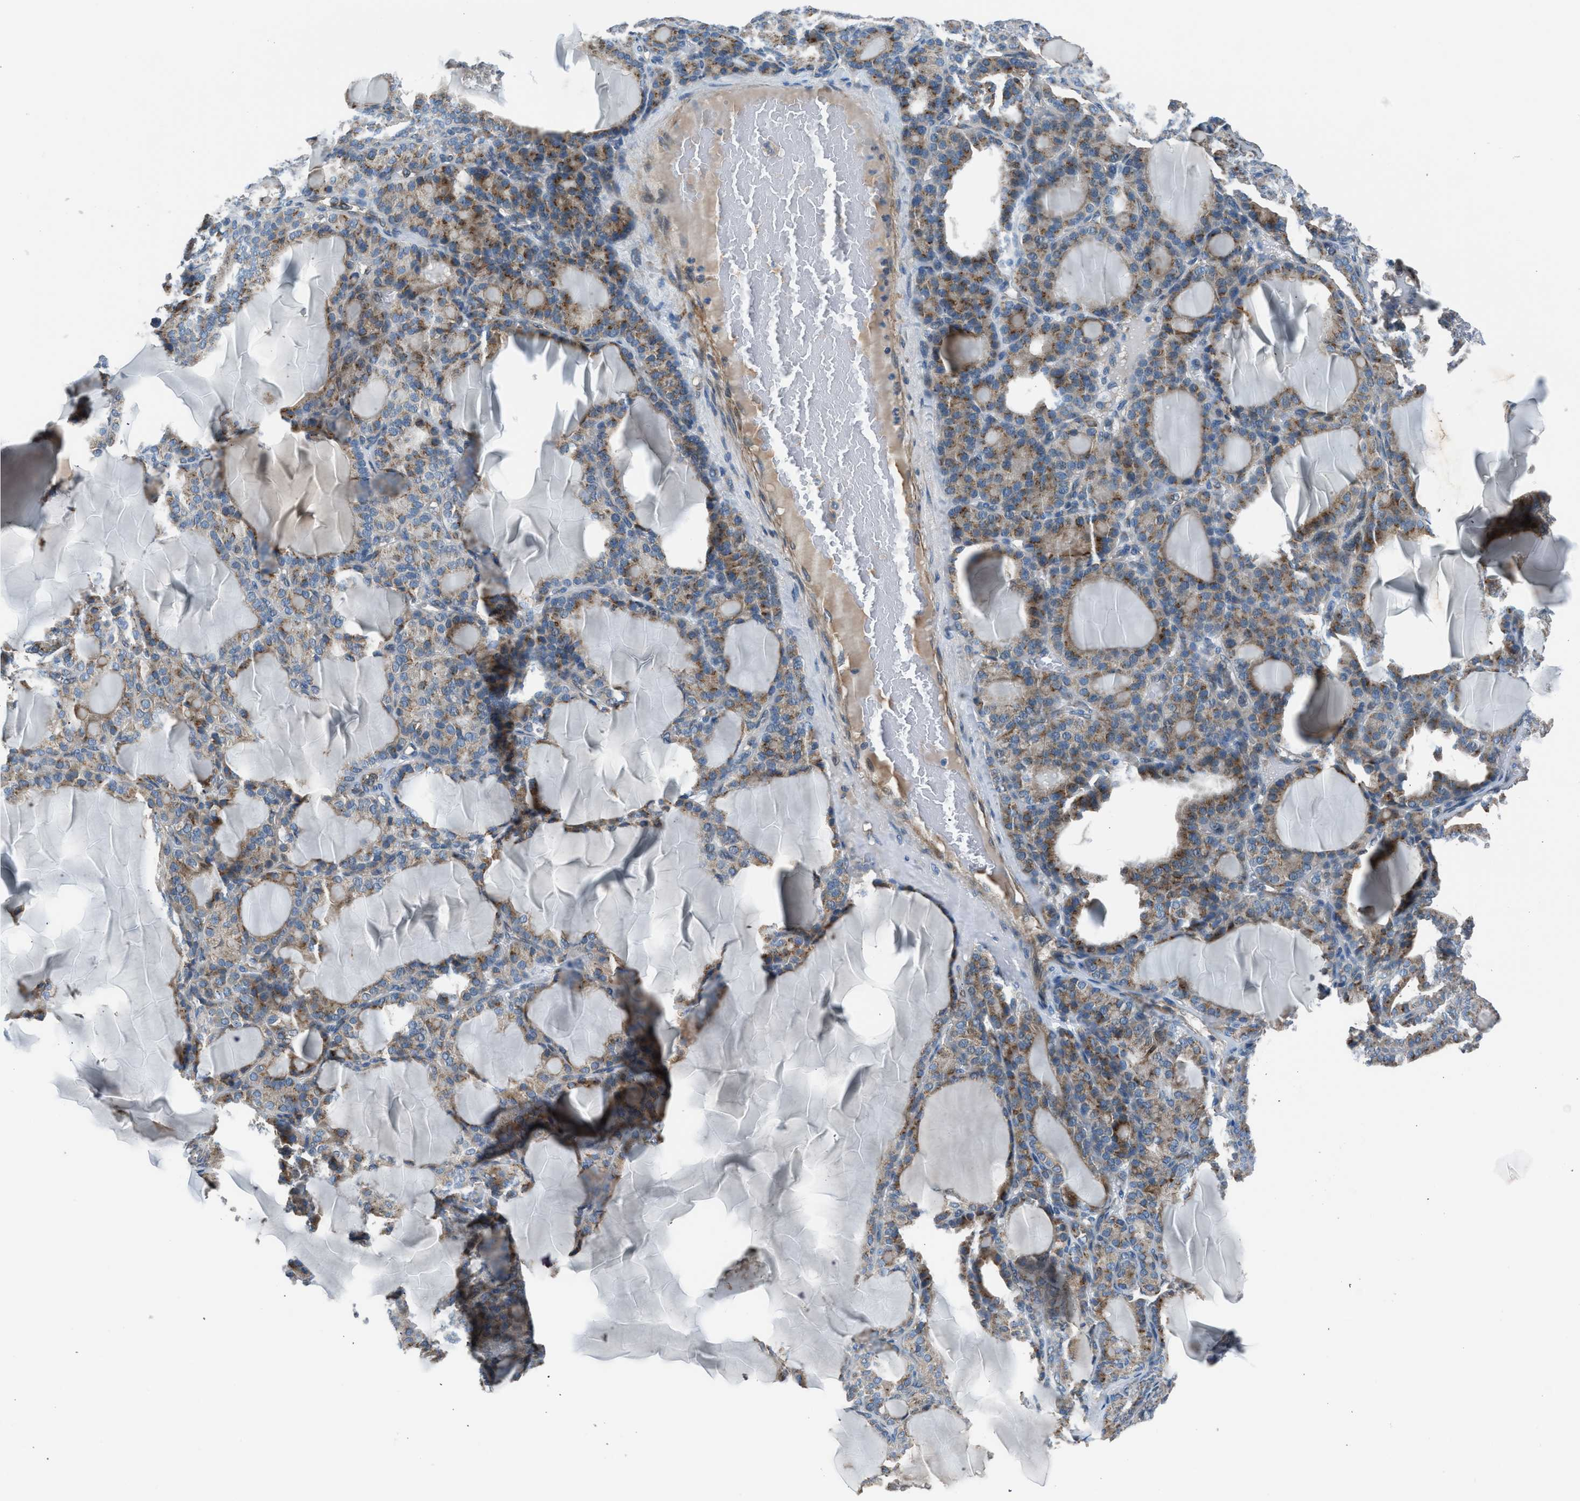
{"staining": {"intensity": "strong", "quantity": ">75%", "location": "cytoplasmic/membranous"}, "tissue": "thyroid gland", "cell_type": "Glandular cells", "image_type": "normal", "snomed": [{"axis": "morphology", "description": "Normal tissue, NOS"}, {"axis": "topography", "description": "Thyroid gland"}], "caption": "This photomicrograph shows unremarkable thyroid gland stained with immunohistochemistry (IHC) to label a protein in brown. The cytoplasmic/membranous of glandular cells show strong positivity for the protein. Nuclei are counter-stained blue.", "gene": "LMBR1", "patient": {"sex": "female", "age": 28}}